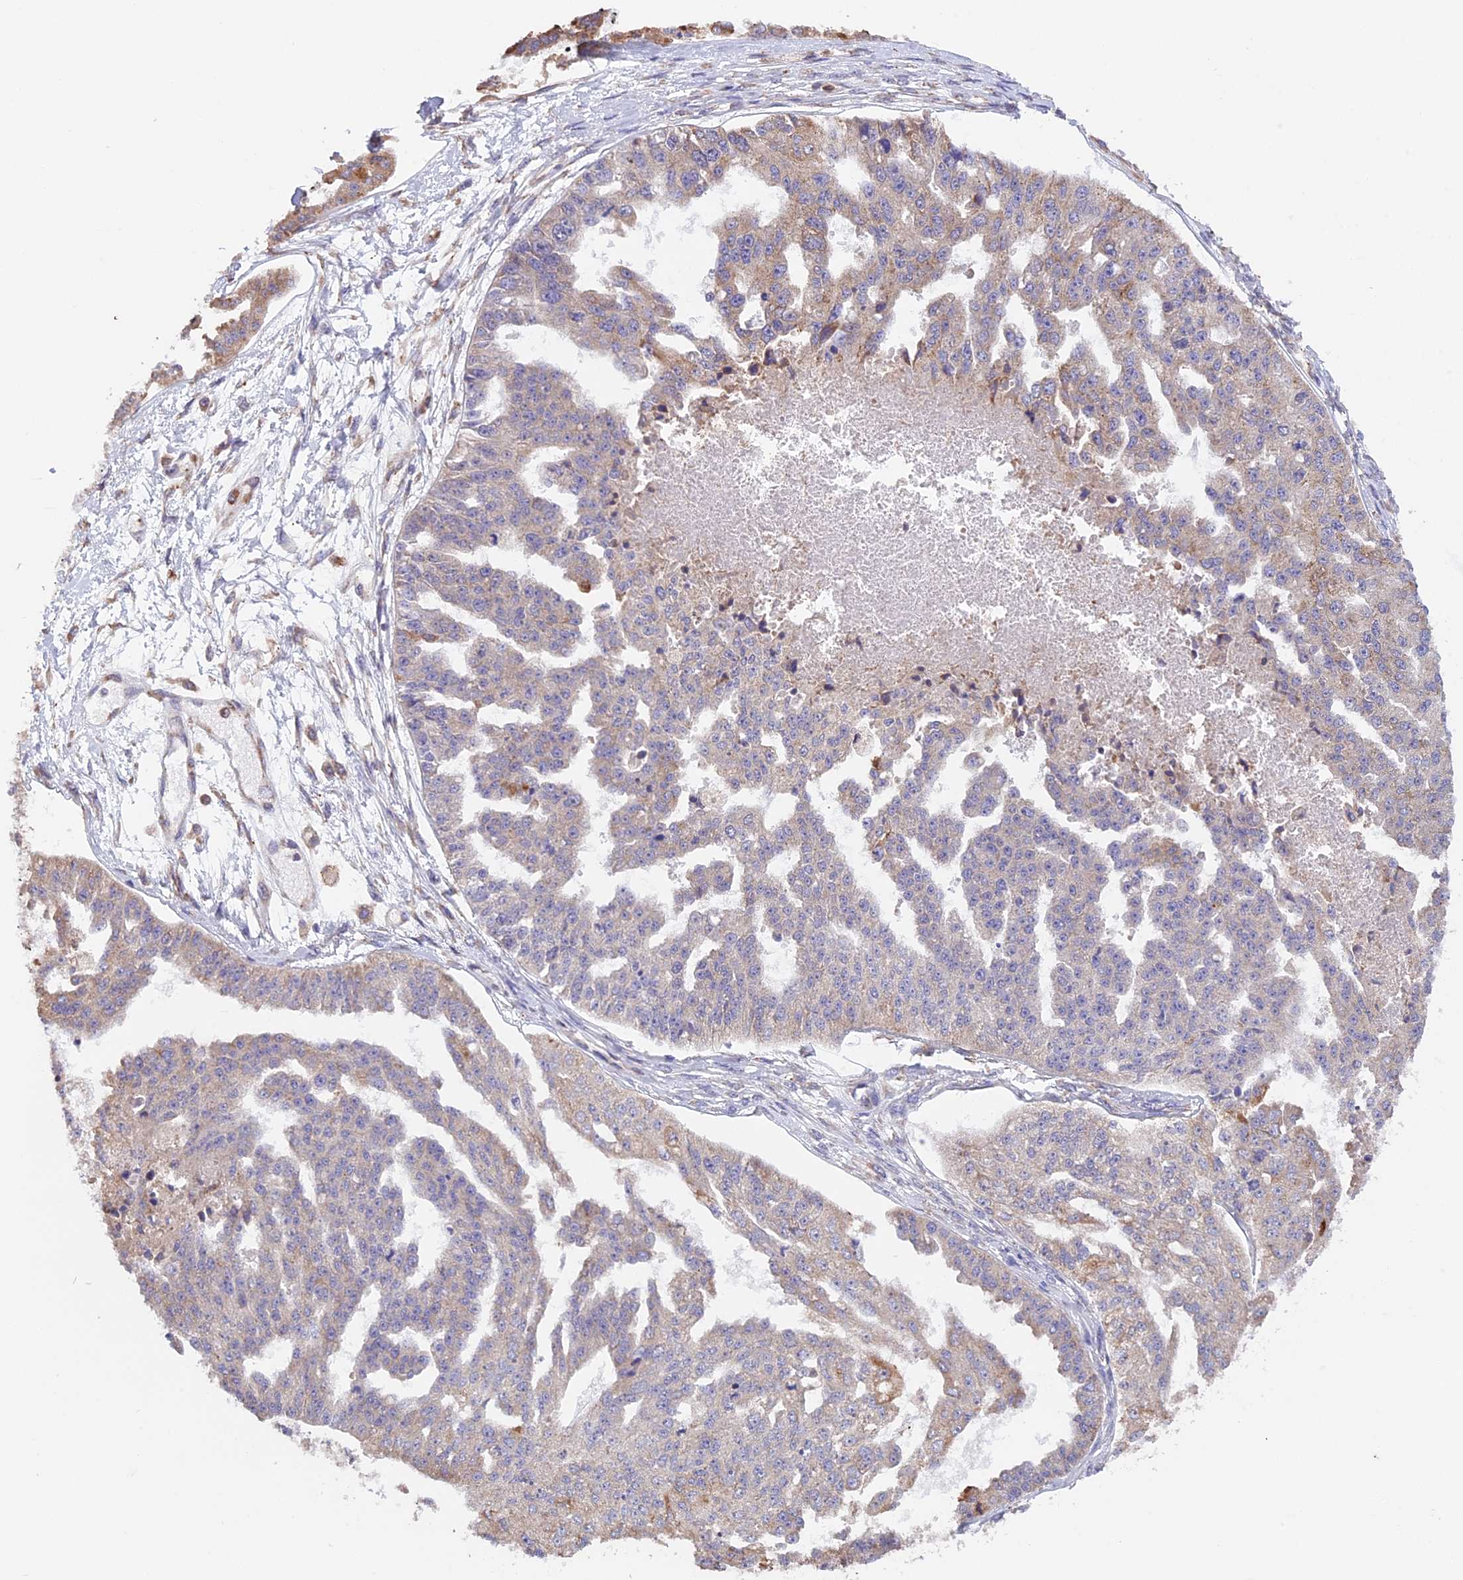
{"staining": {"intensity": "weak", "quantity": "<25%", "location": "cytoplasmic/membranous"}, "tissue": "ovarian cancer", "cell_type": "Tumor cells", "image_type": "cancer", "snomed": [{"axis": "morphology", "description": "Cystadenocarcinoma, serous, NOS"}, {"axis": "topography", "description": "Ovary"}], "caption": "High magnification brightfield microscopy of ovarian cancer (serous cystadenocarcinoma) stained with DAB (3,3'-diaminobenzidine) (brown) and counterstained with hematoxylin (blue): tumor cells show no significant positivity.", "gene": "DMRTA2", "patient": {"sex": "female", "age": 58}}